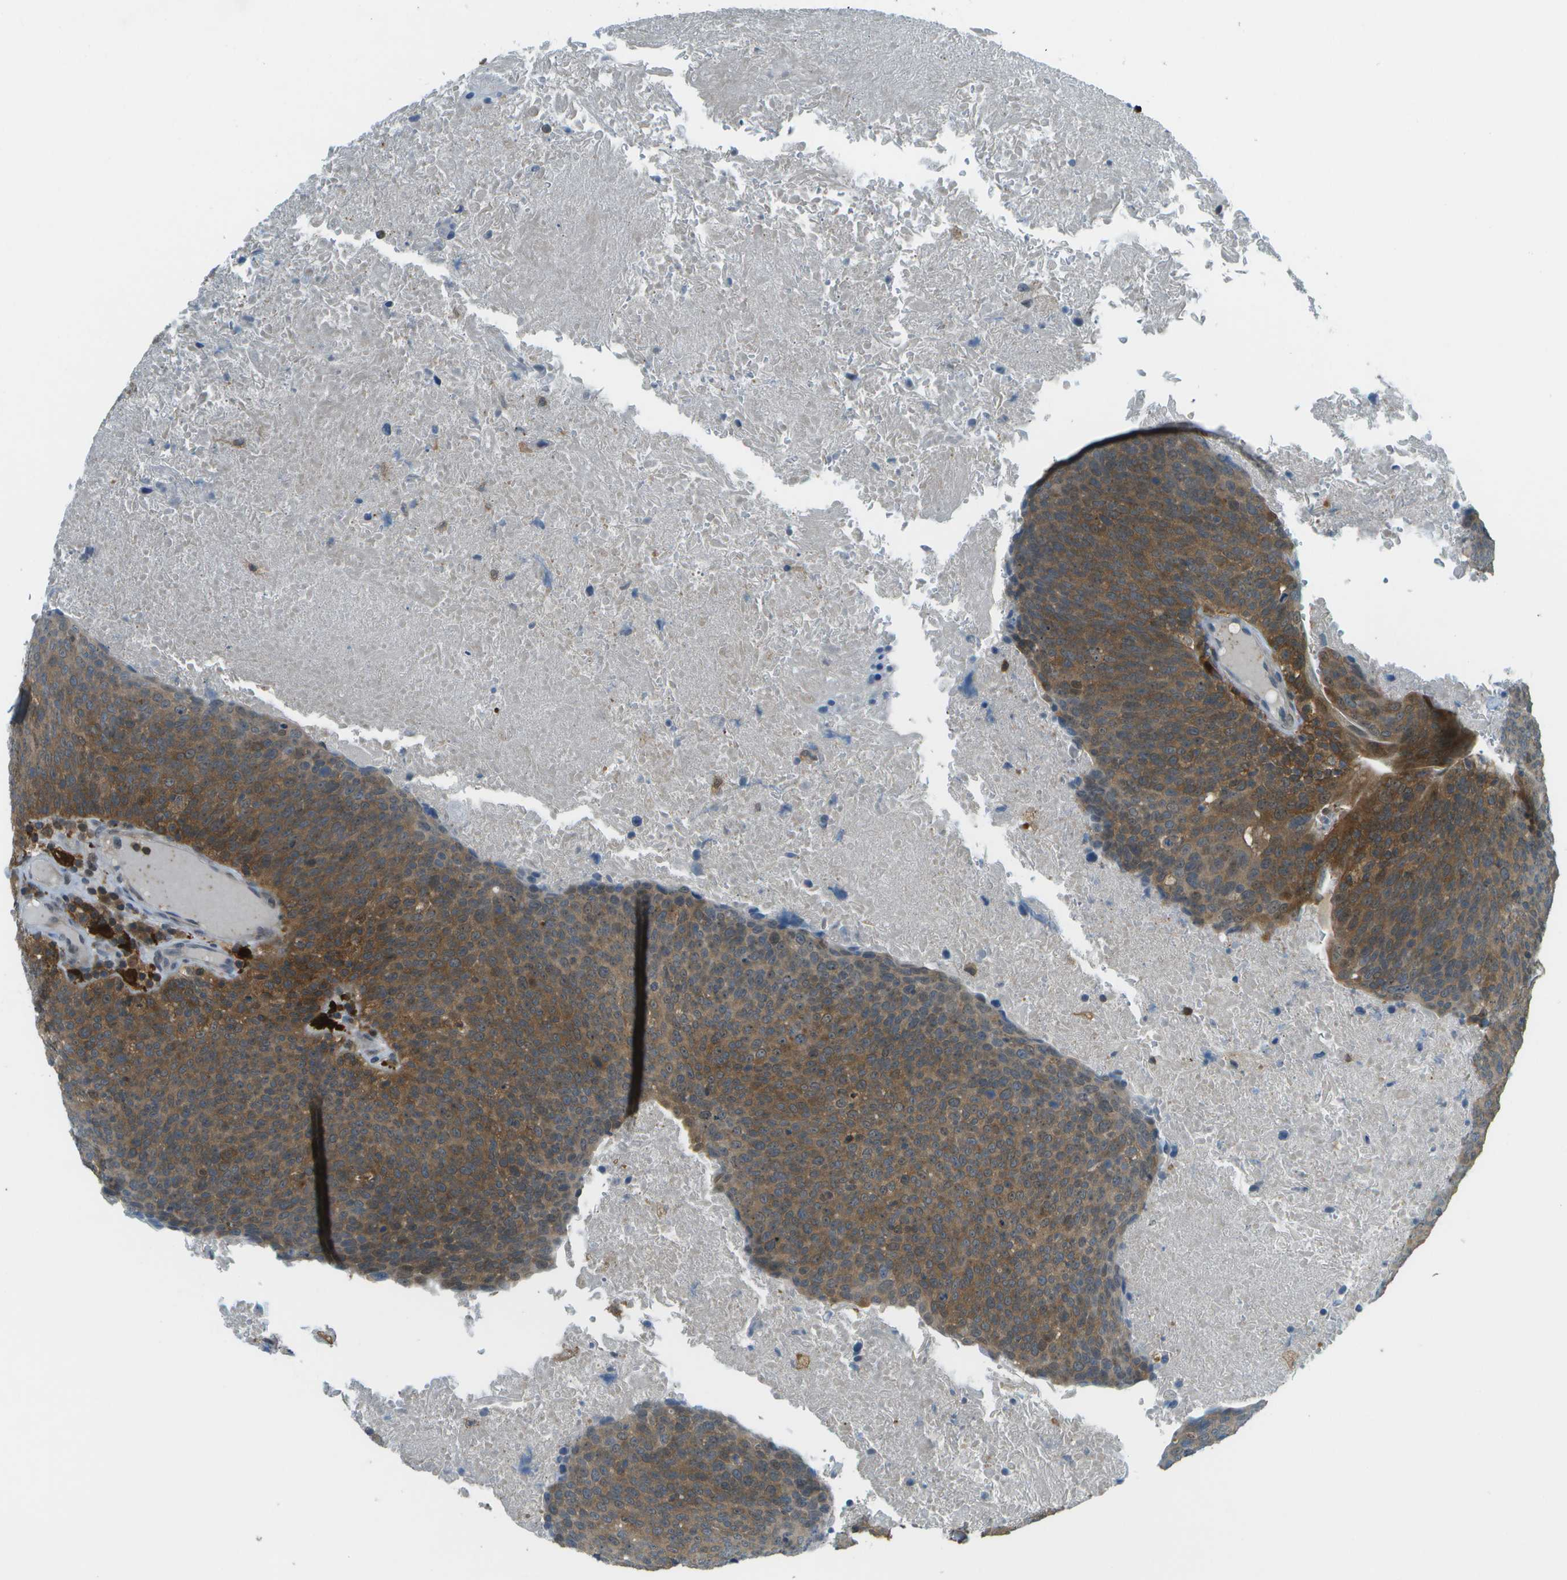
{"staining": {"intensity": "strong", "quantity": ">75%", "location": "cytoplasmic/membranous"}, "tissue": "head and neck cancer", "cell_type": "Tumor cells", "image_type": "cancer", "snomed": [{"axis": "morphology", "description": "Squamous cell carcinoma, NOS"}, {"axis": "morphology", "description": "Squamous cell carcinoma, metastatic, NOS"}, {"axis": "topography", "description": "Lymph node"}, {"axis": "topography", "description": "Head-Neck"}], "caption": "Human metastatic squamous cell carcinoma (head and neck) stained with a brown dye demonstrates strong cytoplasmic/membranous positive staining in about >75% of tumor cells.", "gene": "CDH23", "patient": {"sex": "male", "age": 62}}